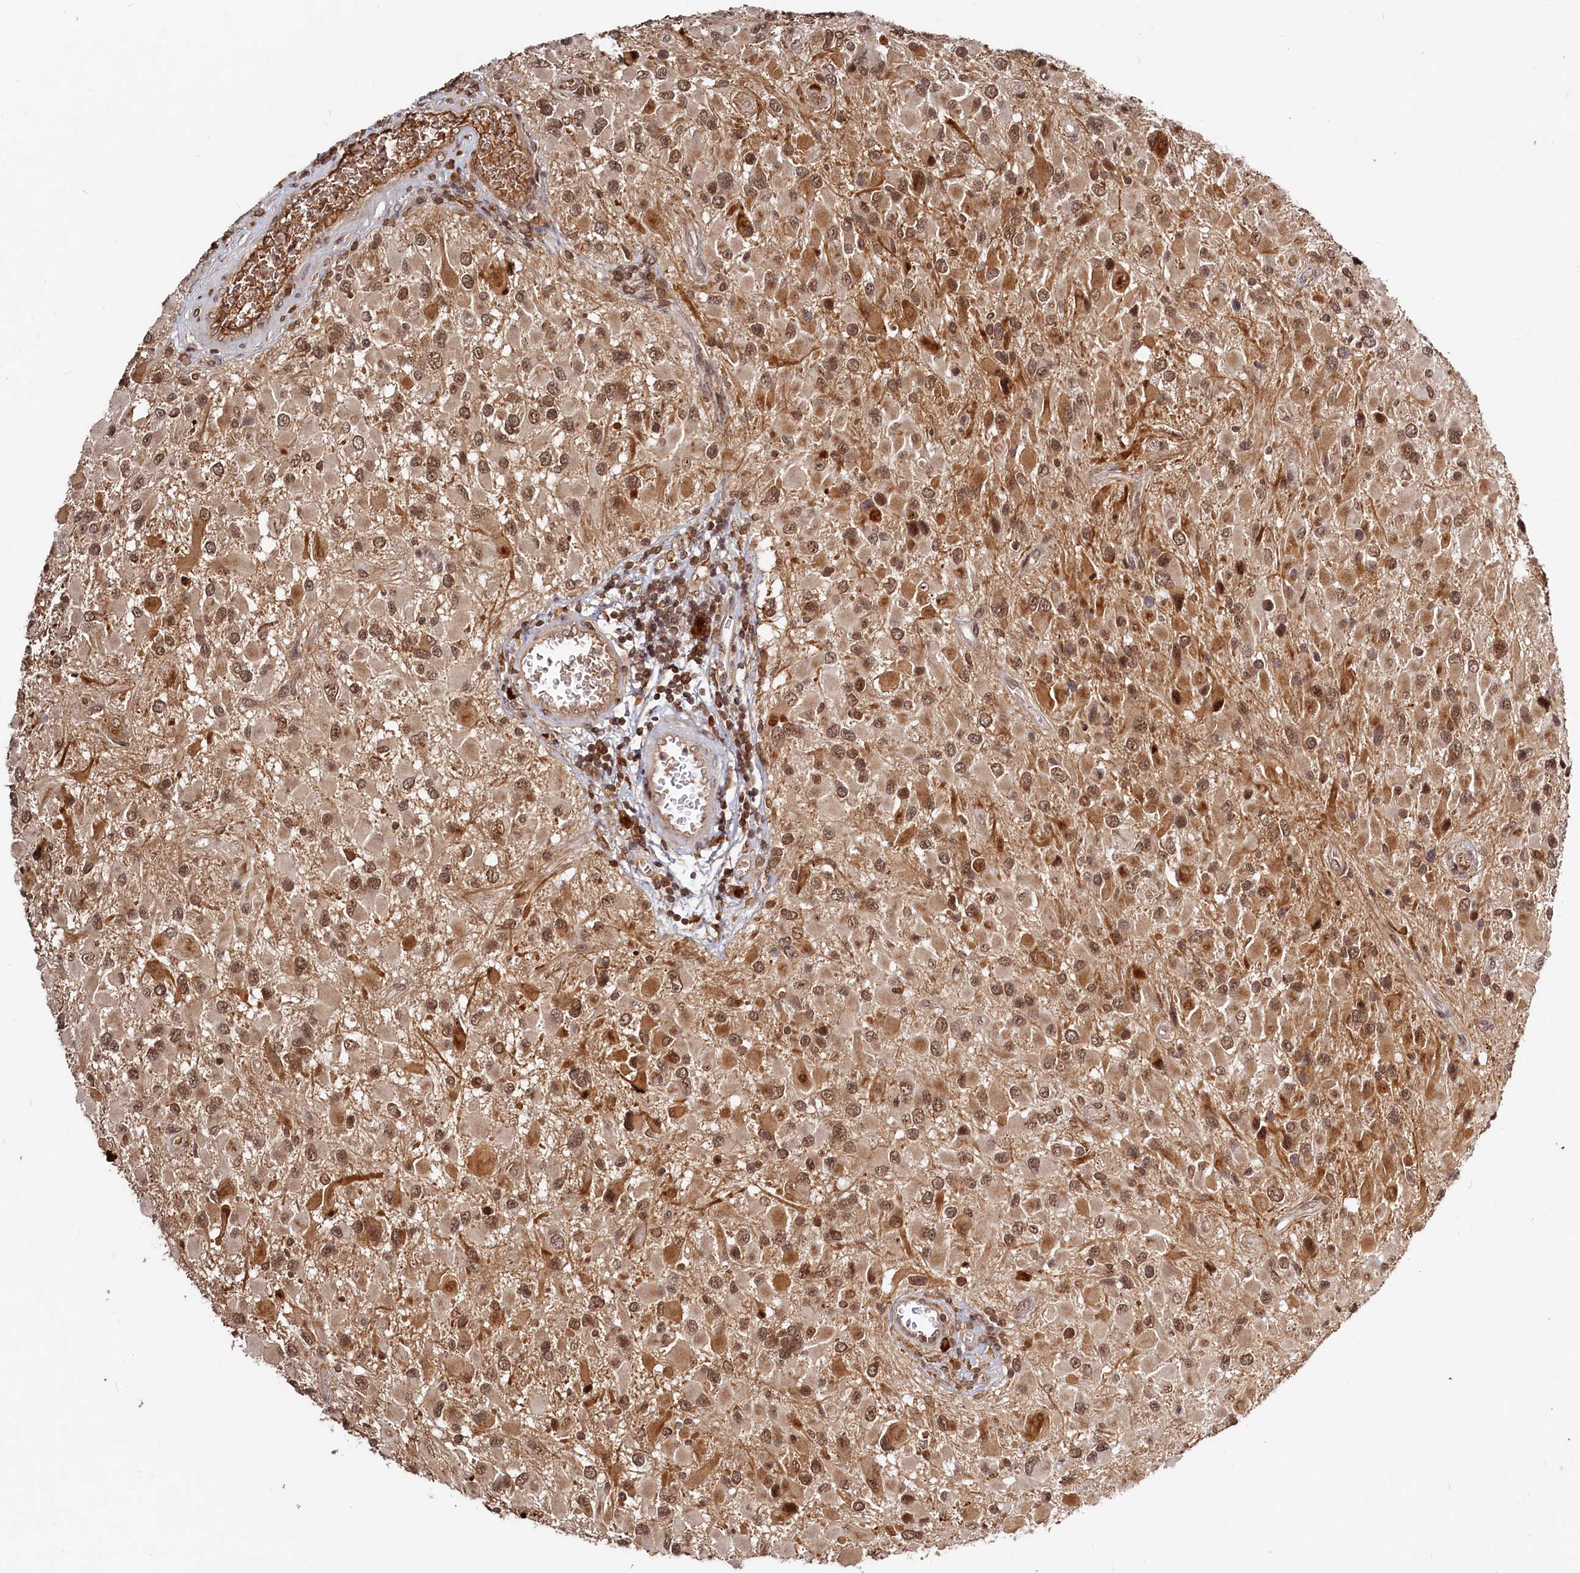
{"staining": {"intensity": "moderate", "quantity": ">75%", "location": "nuclear"}, "tissue": "glioma", "cell_type": "Tumor cells", "image_type": "cancer", "snomed": [{"axis": "morphology", "description": "Glioma, malignant, High grade"}, {"axis": "topography", "description": "Brain"}], "caption": "Immunohistochemical staining of human glioma demonstrates medium levels of moderate nuclear protein expression in approximately >75% of tumor cells.", "gene": "TRAPPC4", "patient": {"sex": "male", "age": 53}}